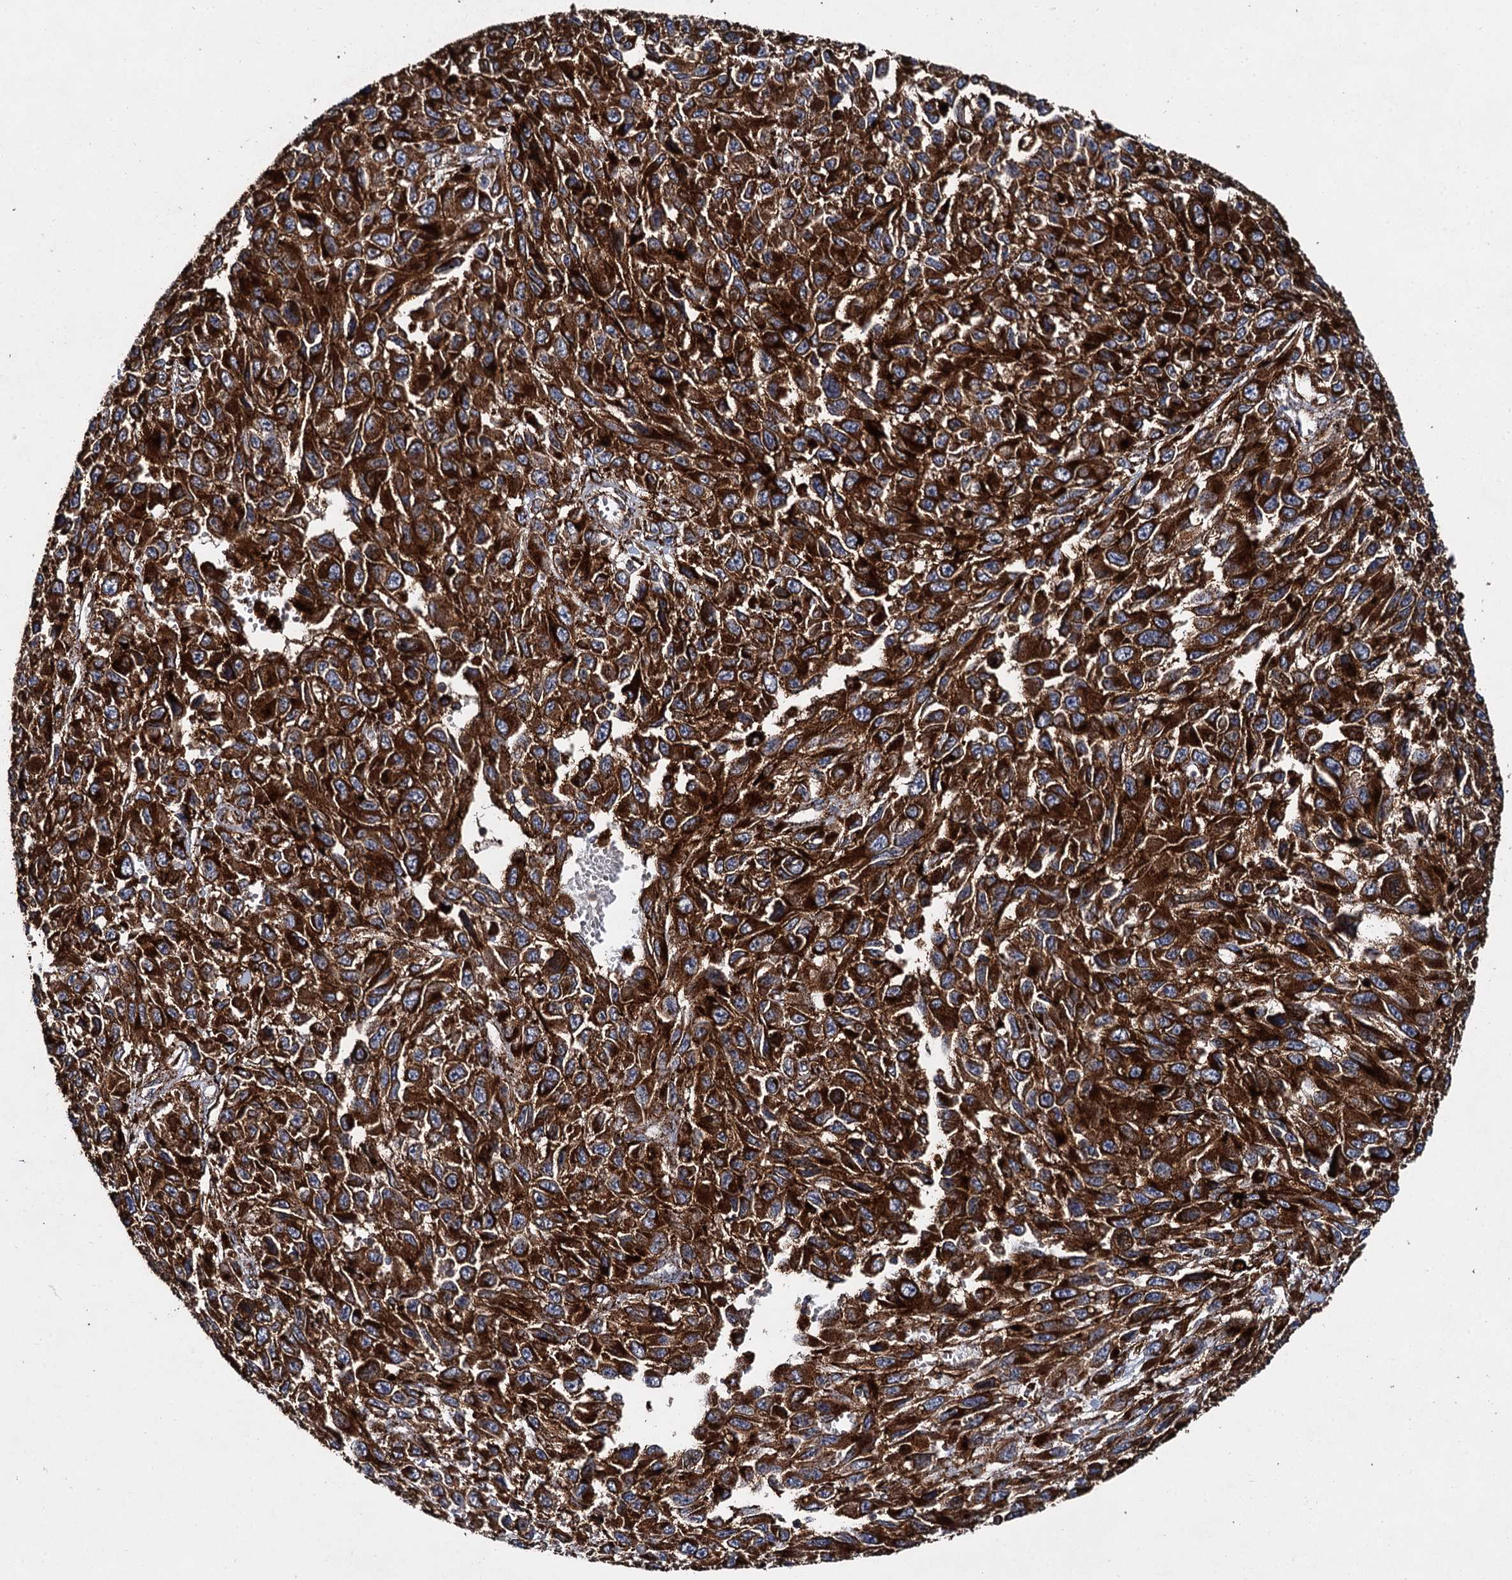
{"staining": {"intensity": "strong", "quantity": ">75%", "location": "cytoplasmic/membranous"}, "tissue": "melanoma", "cell_type": "Tumor cells", "image_type": "cancer", "snomed": [{"axis": "morphology", "description": "Normal tissue, NOS"}, {"axis": "morphology", "description": "Malignant melanoma, NOS"}, {"axis": "topography", "description": "Skin"}], "caption": "Malignant melanoma tissue shows strong cytoplasmic/membranous staining in about >75% of tumor cells", "gene": "GBA1", "patient": {"sex": "female", "age": 96}}